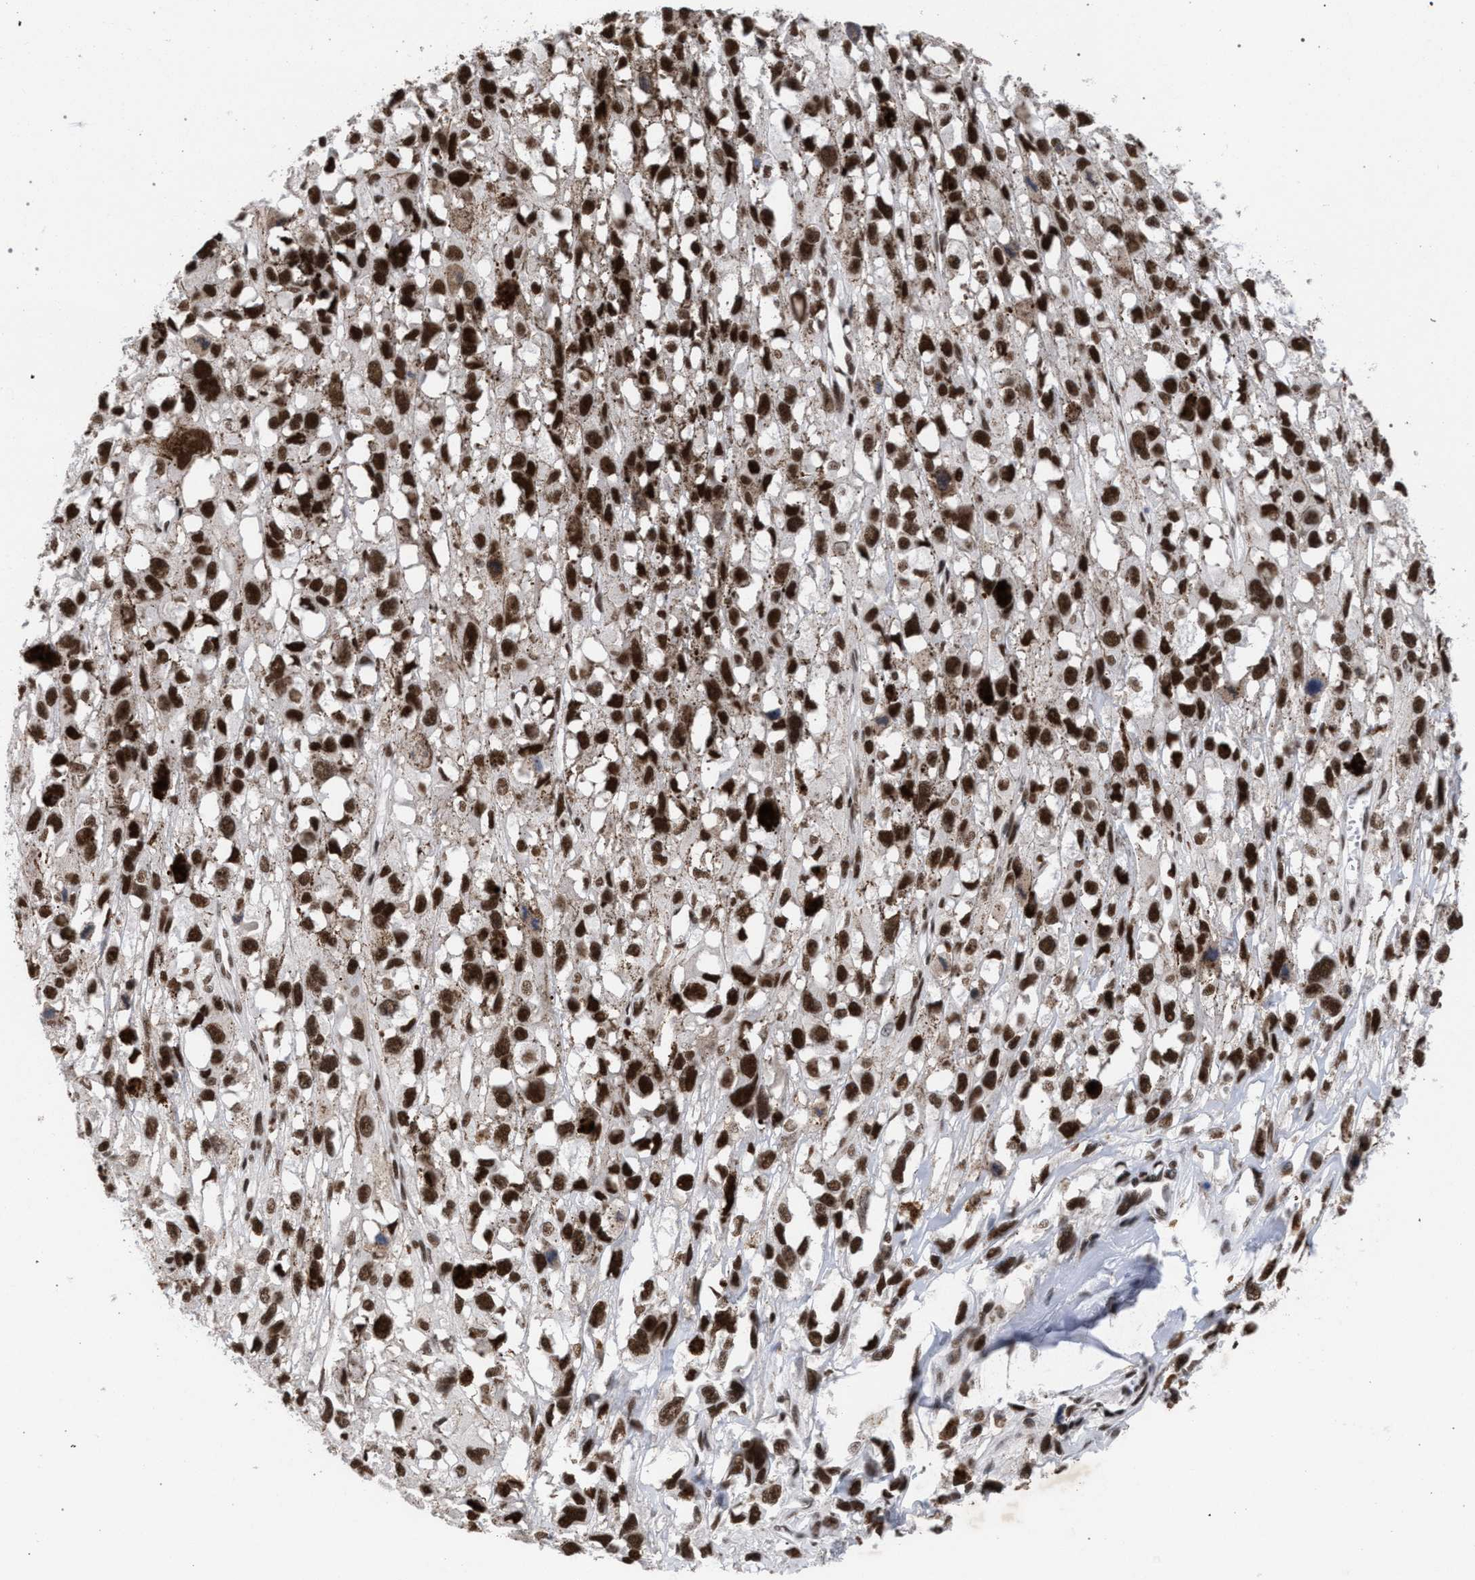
{"staining": {"intensity": "strong", "quantity": ">75%", "location": "nuclear"}, "tissue": "melanoma", "cell_type": "Tumor cells", "image_type": "cancer", "snomed": [{"axis": "morphology", "description": "Malignant melanoma, Metastatic site"}, {"axis": "topography", "description": "Lymph node"}], "caption": "This histopathology image exhibits IHC staining of human malignant melanoma (metastatic site), with high strong nuclear positivity in about >75% of tumor cells.", "gene": "SCAF4", "patient": {"sex": "male", "age": 59}}